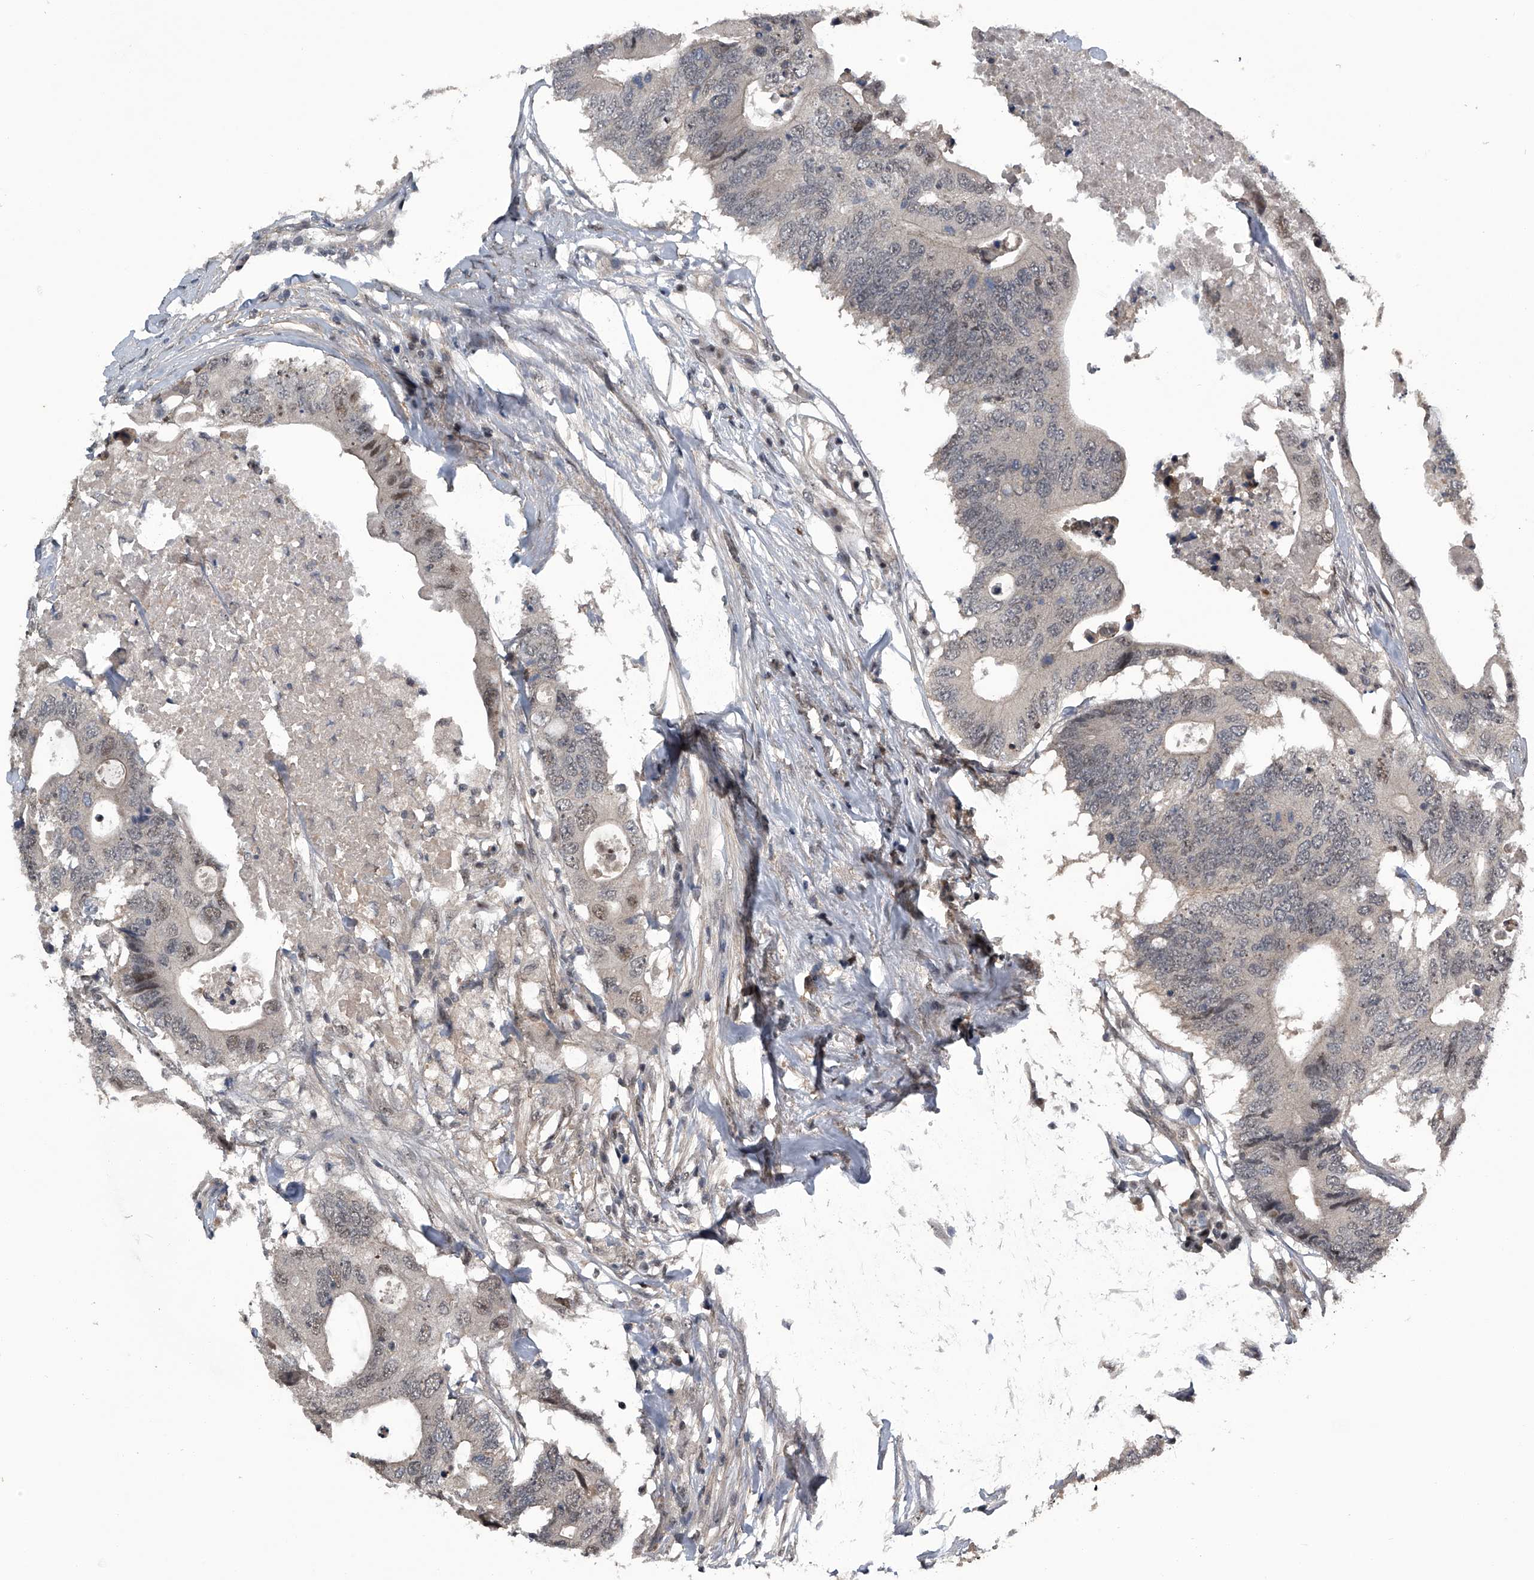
{"staining": {"intensity": "weak", "quantity": "<25%", "location": "nuclear"}, "tissue": "colorectal cancer", "cell_type": "Tumor cells", "image_type": "cancer", "snomed": [{"axis": "morphology", "description": "Adenocarcinoma, NOS"}, {"axis": "topography", "description": "Colon"}], "caption": "Photomicrograph shows no protein expression in tumor cells of colorectal cancer tissue. (DAB immunohistochemistry (IHC) visualized using brightfield microscopy, high magnification).", "gene": "SLC12A8", "patient": {"sex": "male", "age": 71}}